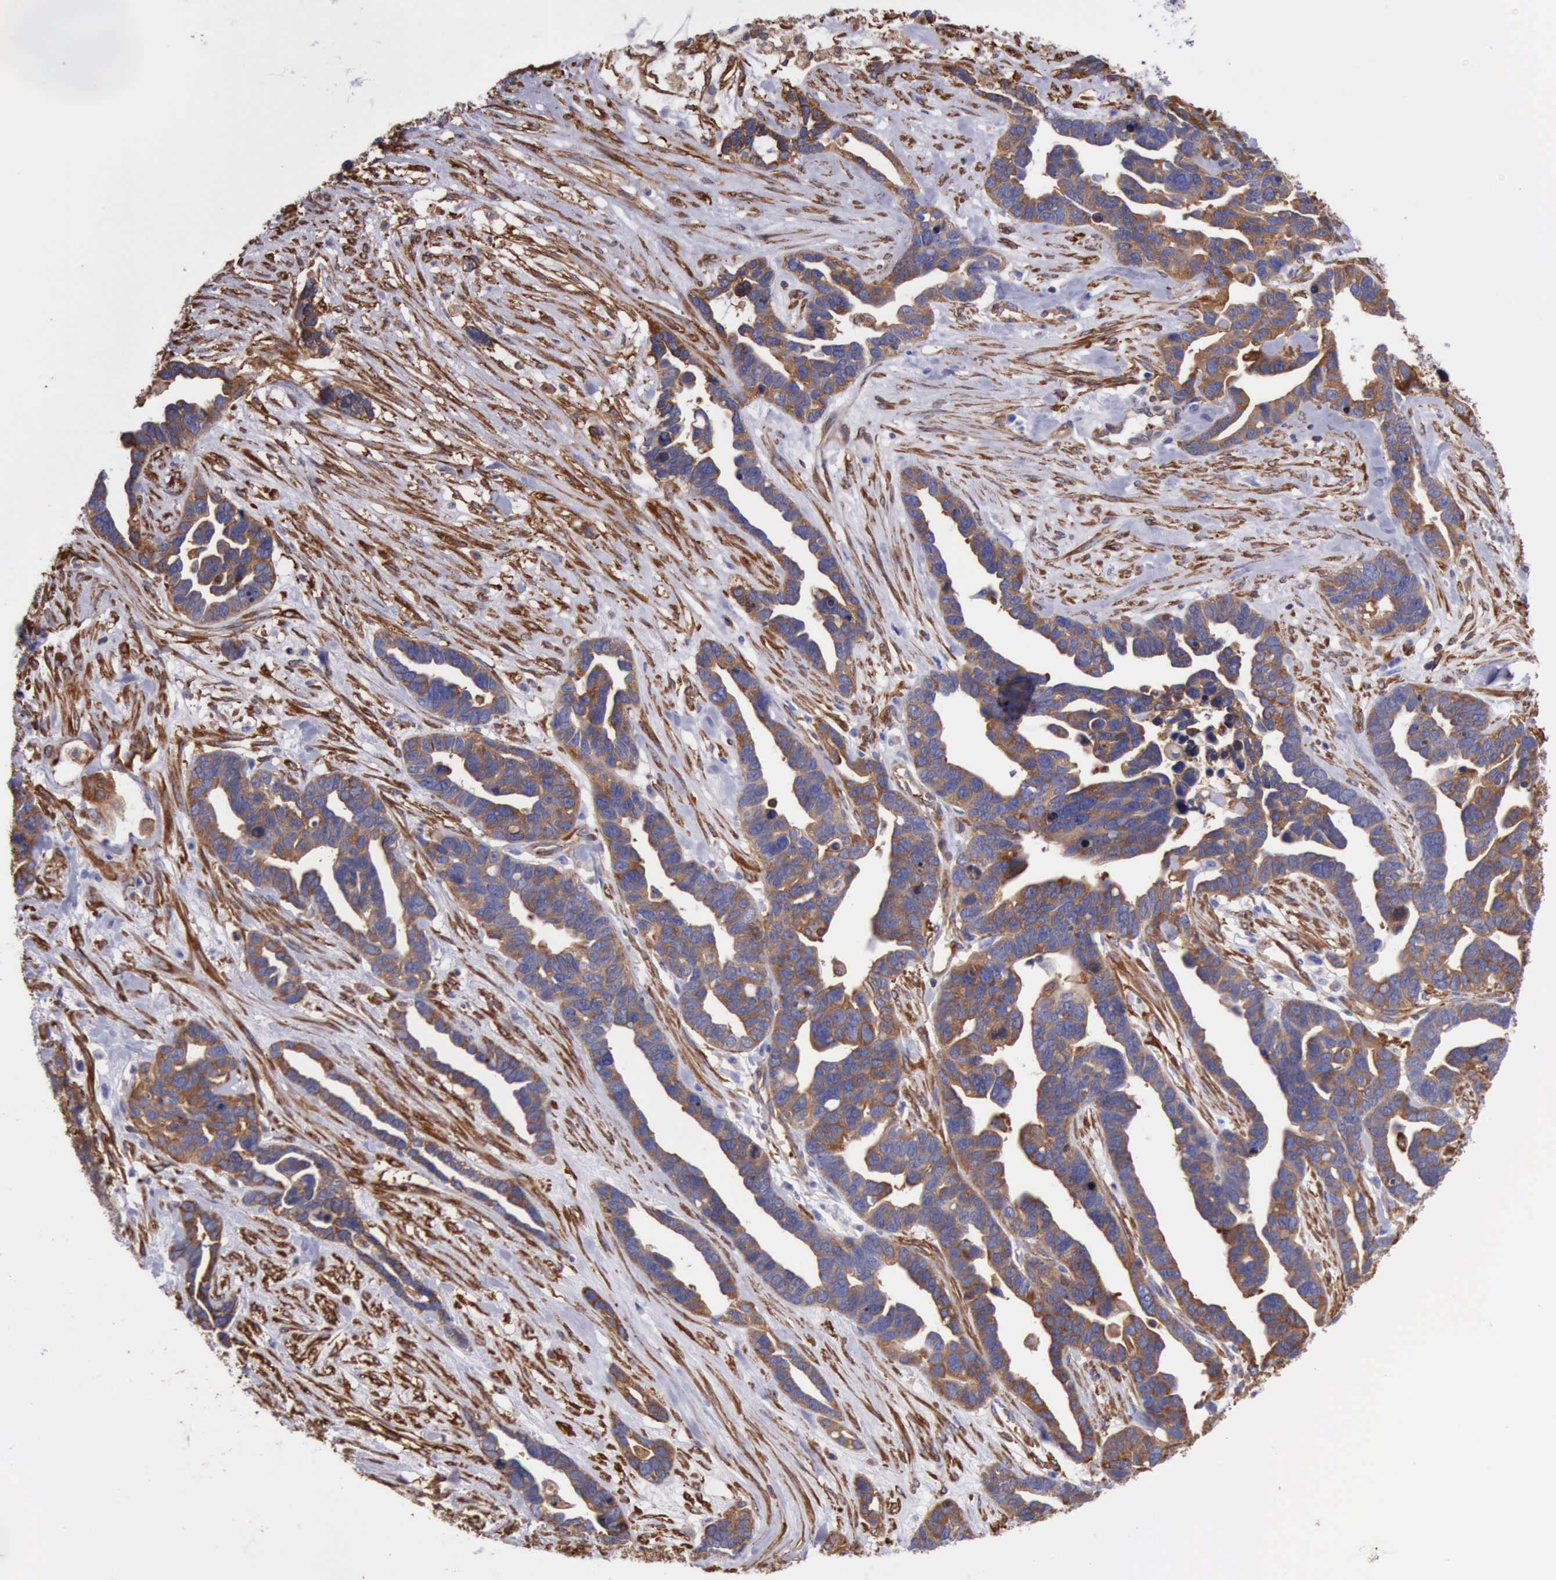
{"staining": {"intensity": "weak", "quantity": ">75%", "location": "cytoplasmic/membranous"}, "tissue": "ovarian cancer", "cell_type": "Tumor cells", "image_type": "cancer", "snomed": [{"axis": "morphology", "description": "Cystadenocarcinoma, serous, NOS"}, {"axis": "topography", "description": "Ovary"}], "caption": "A photomicrograph of ovarian serous cystadenocarcinoma stained for a protein reveals weak cytoplasmic/membranous brown staining in tumor cells. The protein is stained brown, and the nuclei are stained in blue (DAB IHC with brightfield microscopy, high magnification).", "gene": "FLNA", "patient": {"sex": "female", "age": 54}}